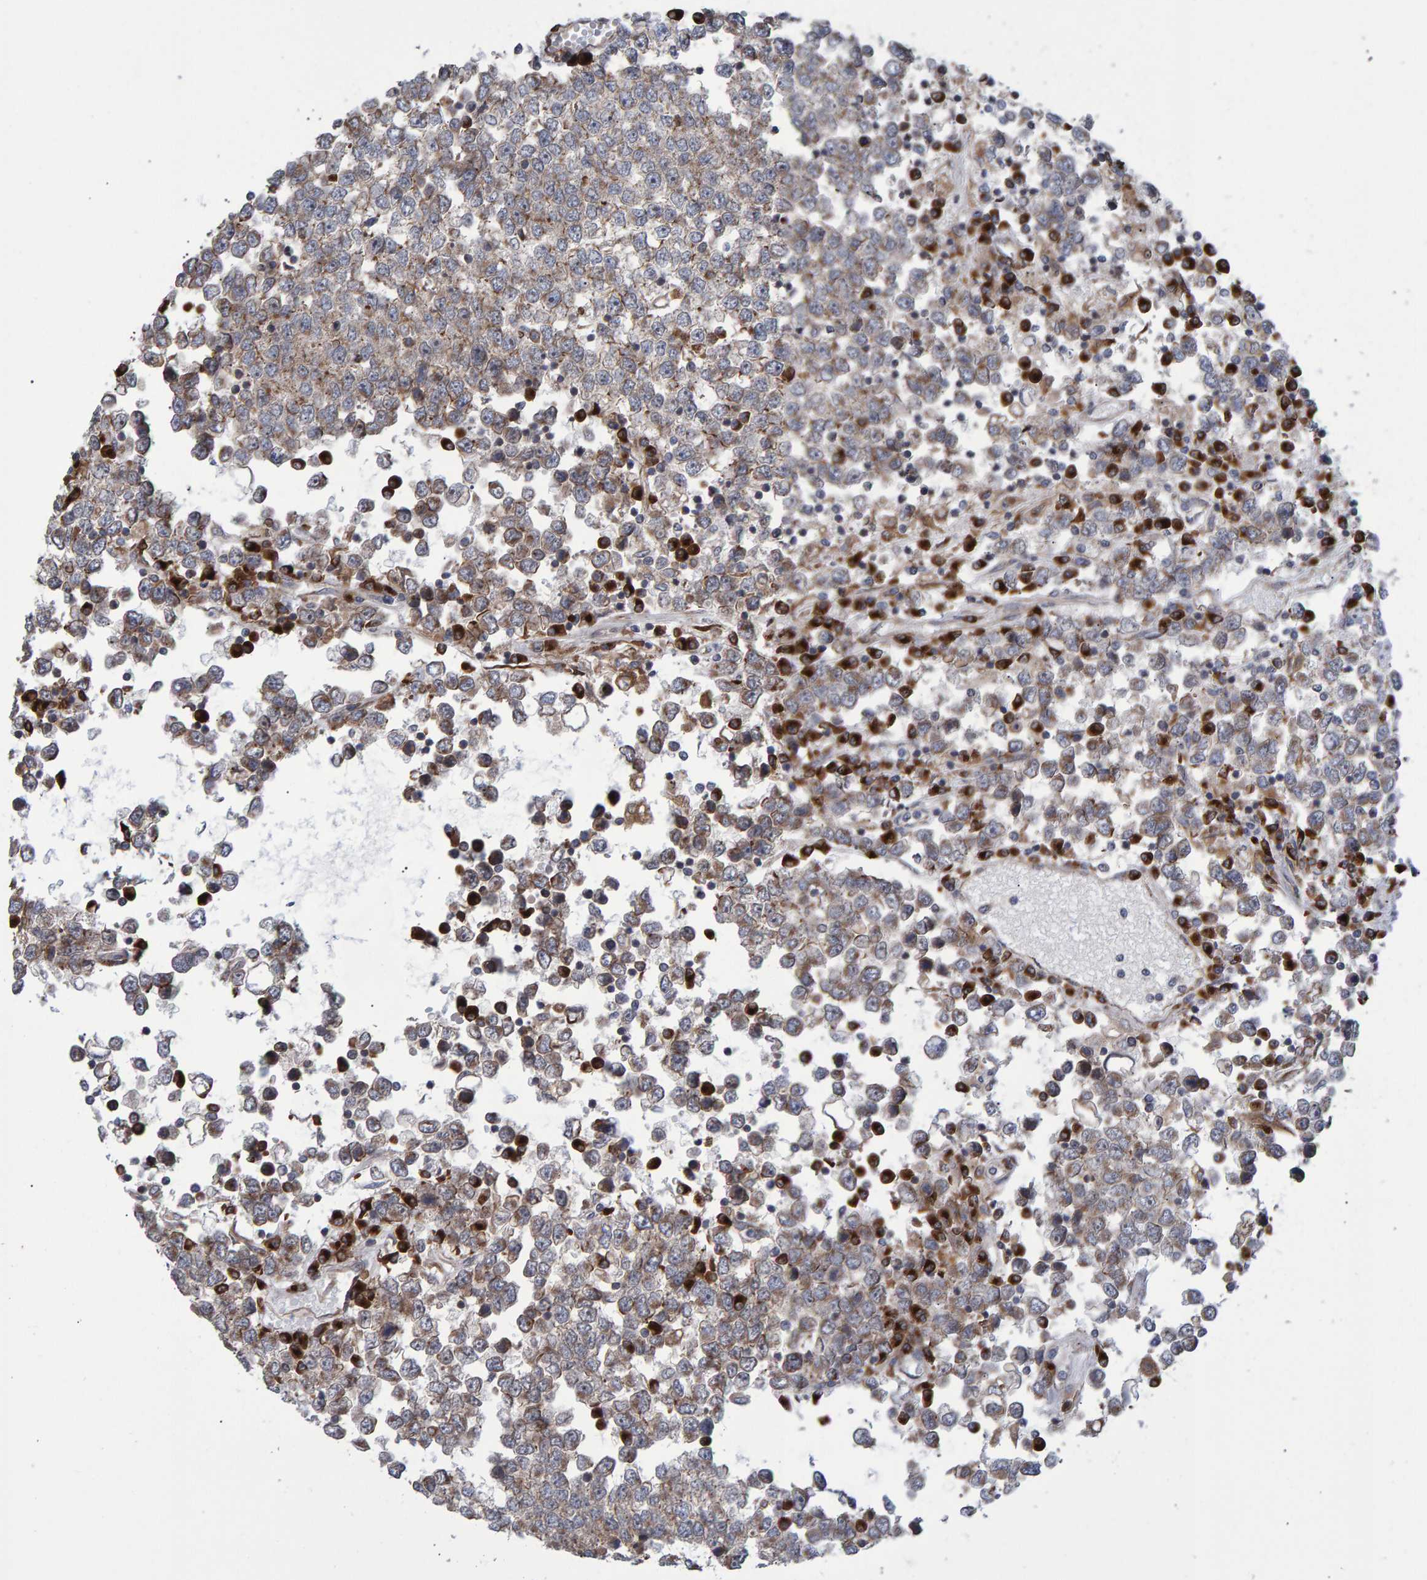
{"staining": {"intensity": "weak", "quantity": ">75%", "location": "cytoplasmic/membranous"}, "tissue": "testis cancer", "cell_type": "Tumor cells", "image_type": "cancer", "snomed": [{"axis": "morphology", "description": "Seminoma, NOS"}, {"axis": "topography", "description": "Testis"}], "caption": "Human seminoma (testis) stained with a protein marker shows weak staining in tumor cells.", "gene": "FAM117A", "patient": {"sex": "male", "age": 65}}